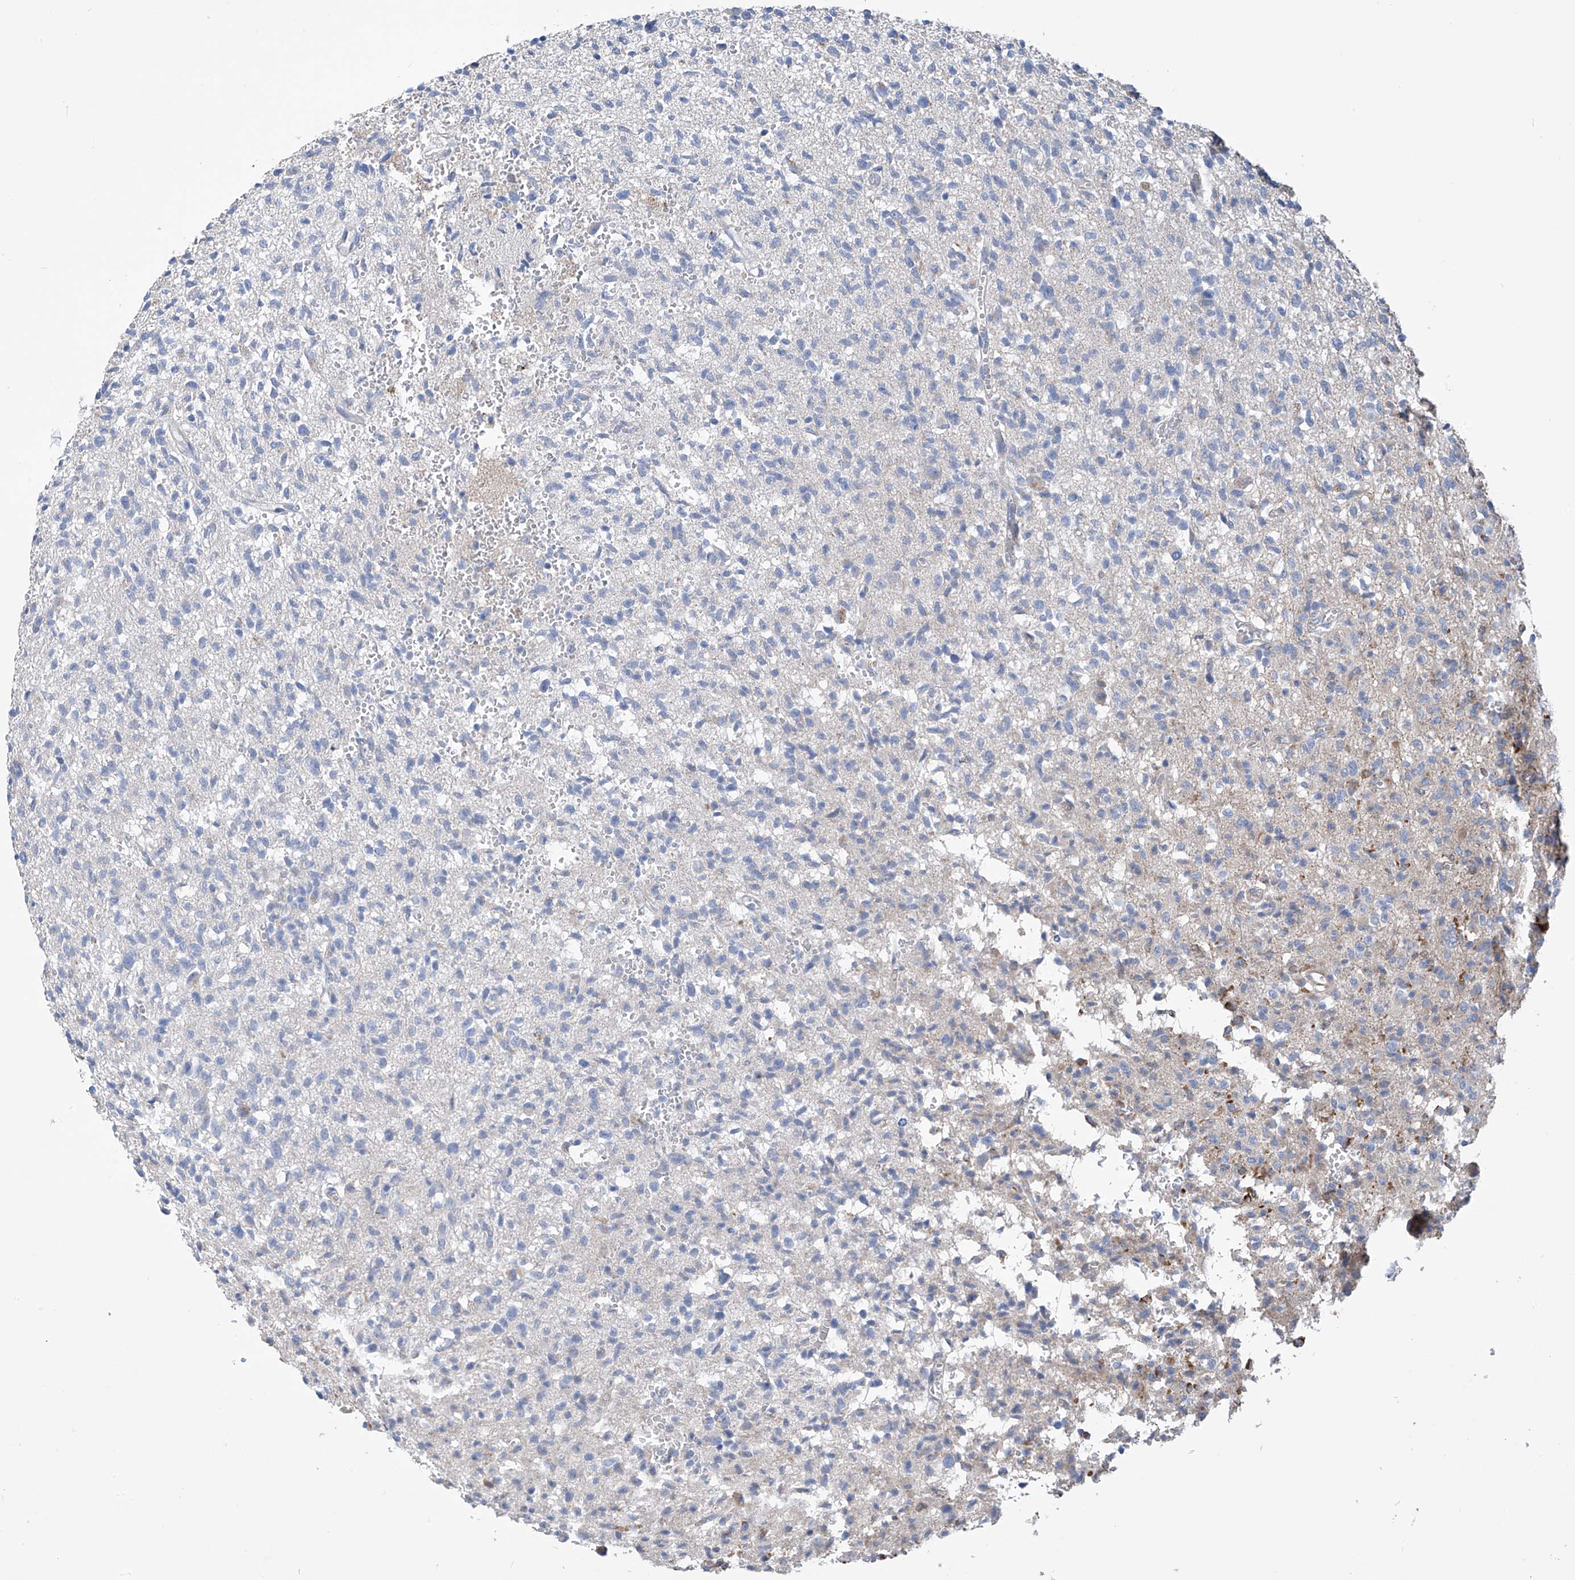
{"staining": {"intensity": "negative", "quantity": "none", "location": "none"}, "tissue": "glioma", "cell_type": "Tumor cells", "image_type": "cancer", "snomed": [{"axis": "morphology", "description": "Glioma, malignant, High grade"}, {"axis": "topography", "description": "Brain"}], "caption": "High-grade glioma (malignant) was stained to show a protein in brown. There is no significant expression in tumor cells.", "gene": "EIF5B", "patient": {"sex": "female", "age": 57}}